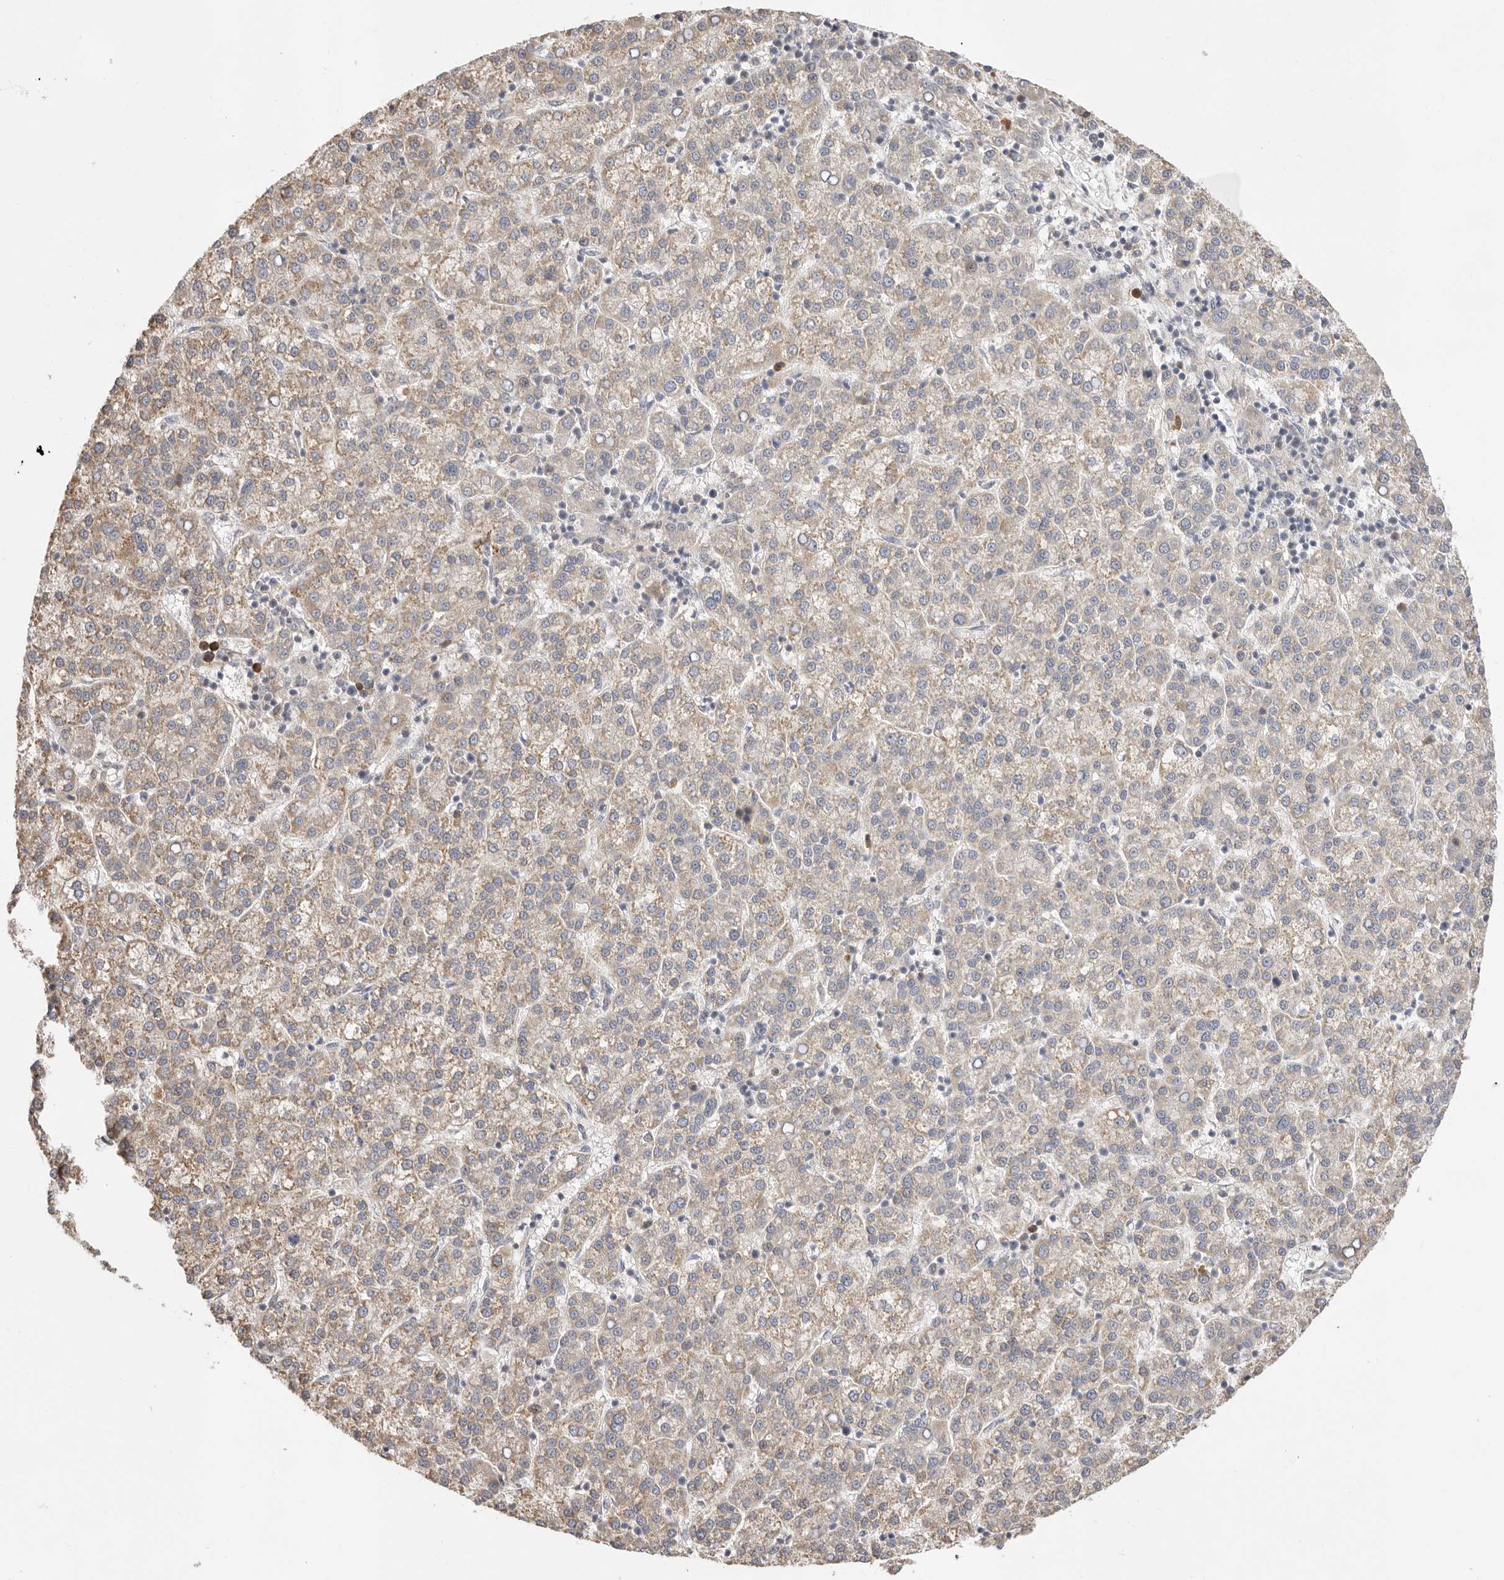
{"staining": {"intensity": "weak", "quantity": ">75%", "location": "cytoplasmic/membranous"}, "tissue": "liver cancer", "cell_type": "Tumor cells", "image_type": "cancer", "snomed": [{"axis": "morphology", "description": "Carcinoma, Hepatocellular, NOS"}, {"axis": "topography", "description": "Liver"}], "caption": "Immunohistochemical staining of human liver cancer (hepatocellular carcinoma) reveals low levels of weak cytoplasmic/membranous protein staining in approximately >75% of tumor cells.", "gene": "USH1C", "patient": {"sex": "female", "age": 58}}